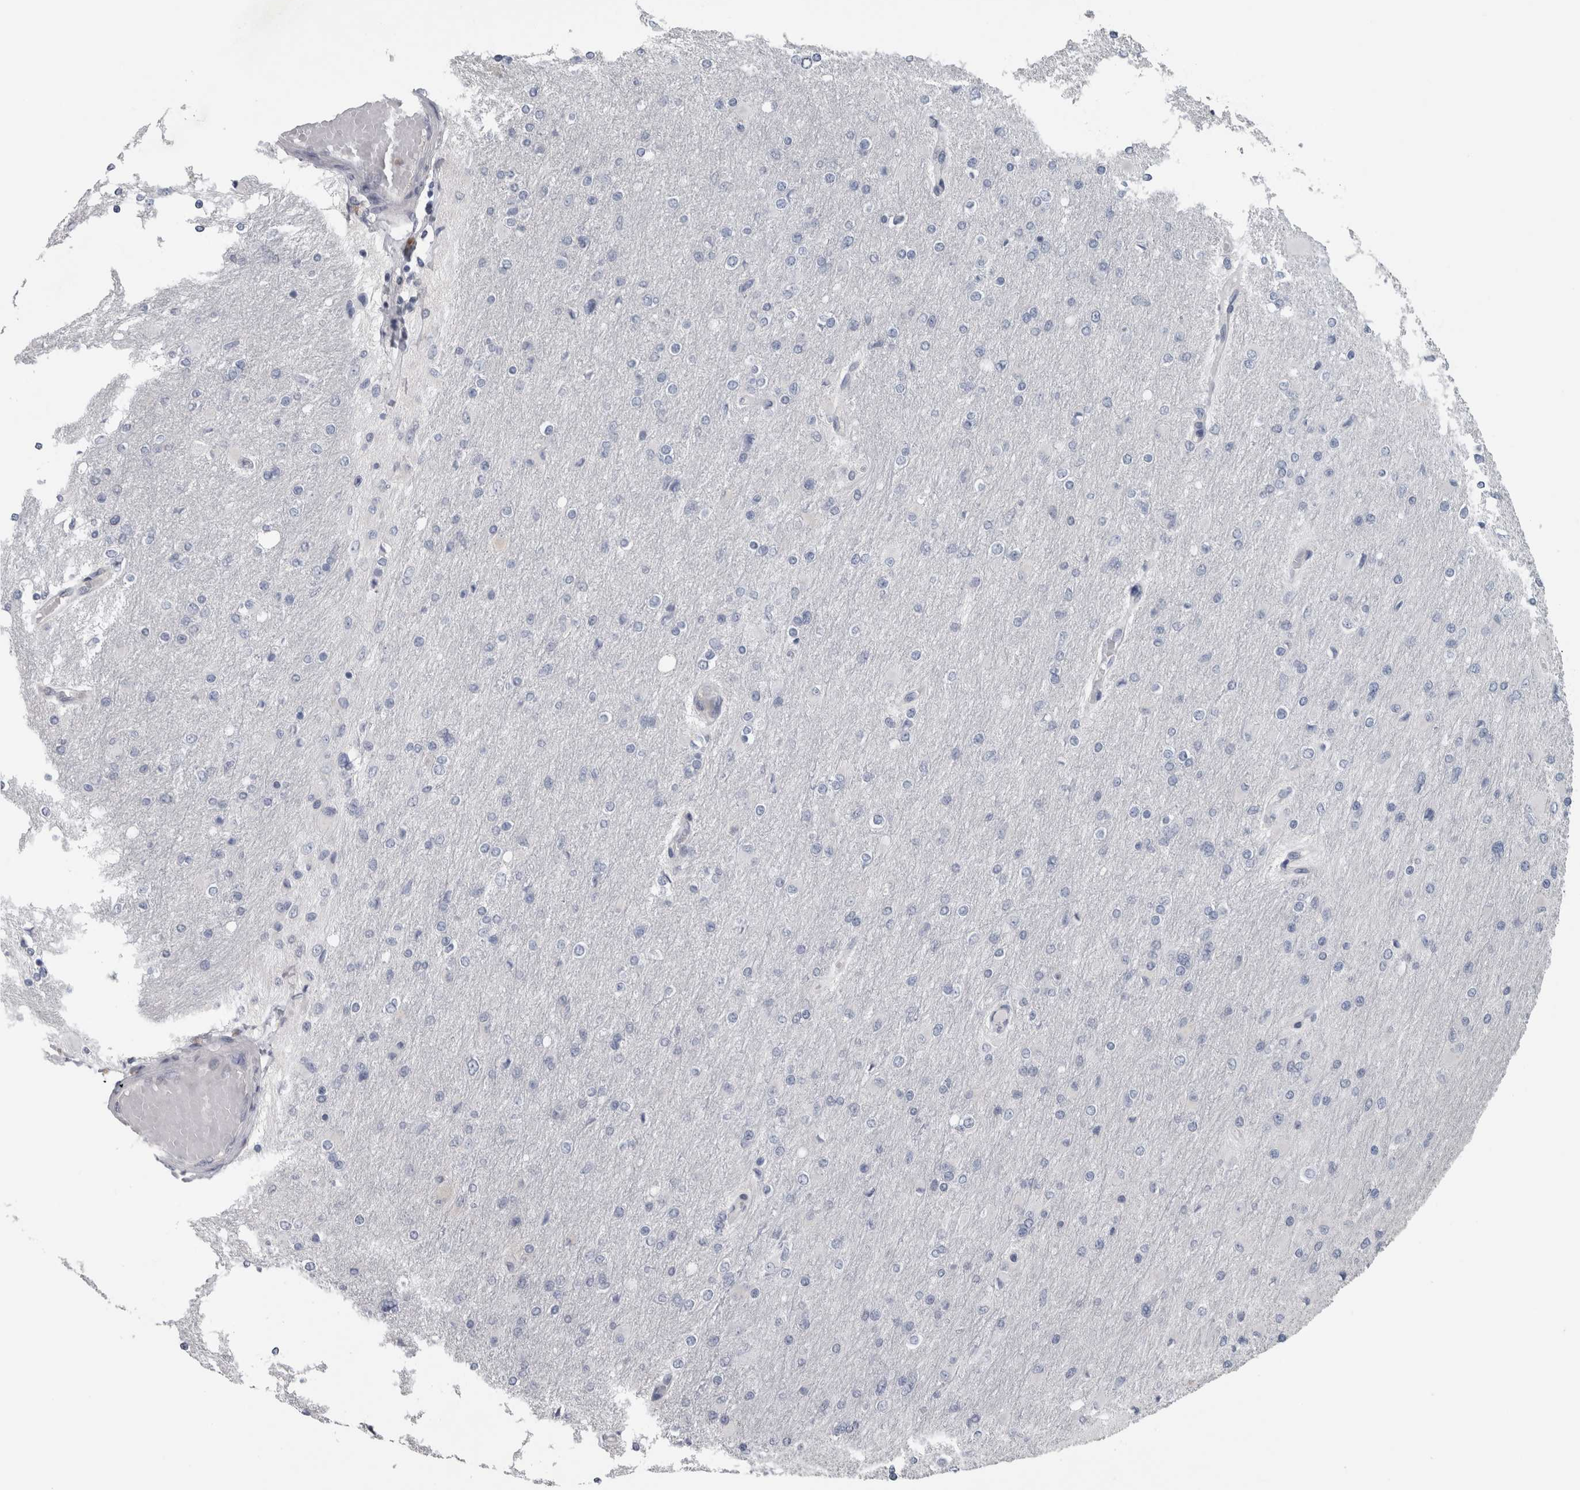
{"staining": {"intensity": "negative", "quantity": "none", "location": "none"}, "tissue": "glioma", "cell_type": "Tumor cells", "image_type": "cancer", "snomed": [{"axis": "morphology", "description": "Glioma, malignant, High grade"}, {"axis": "topography", "description": "Cerebral cortex"}], "caption": "The photomicrograph reveals no significant expression in tumor cells of glioma.", "gene": "NAPRT", "patient": {"sex": "female", "age": 36}}